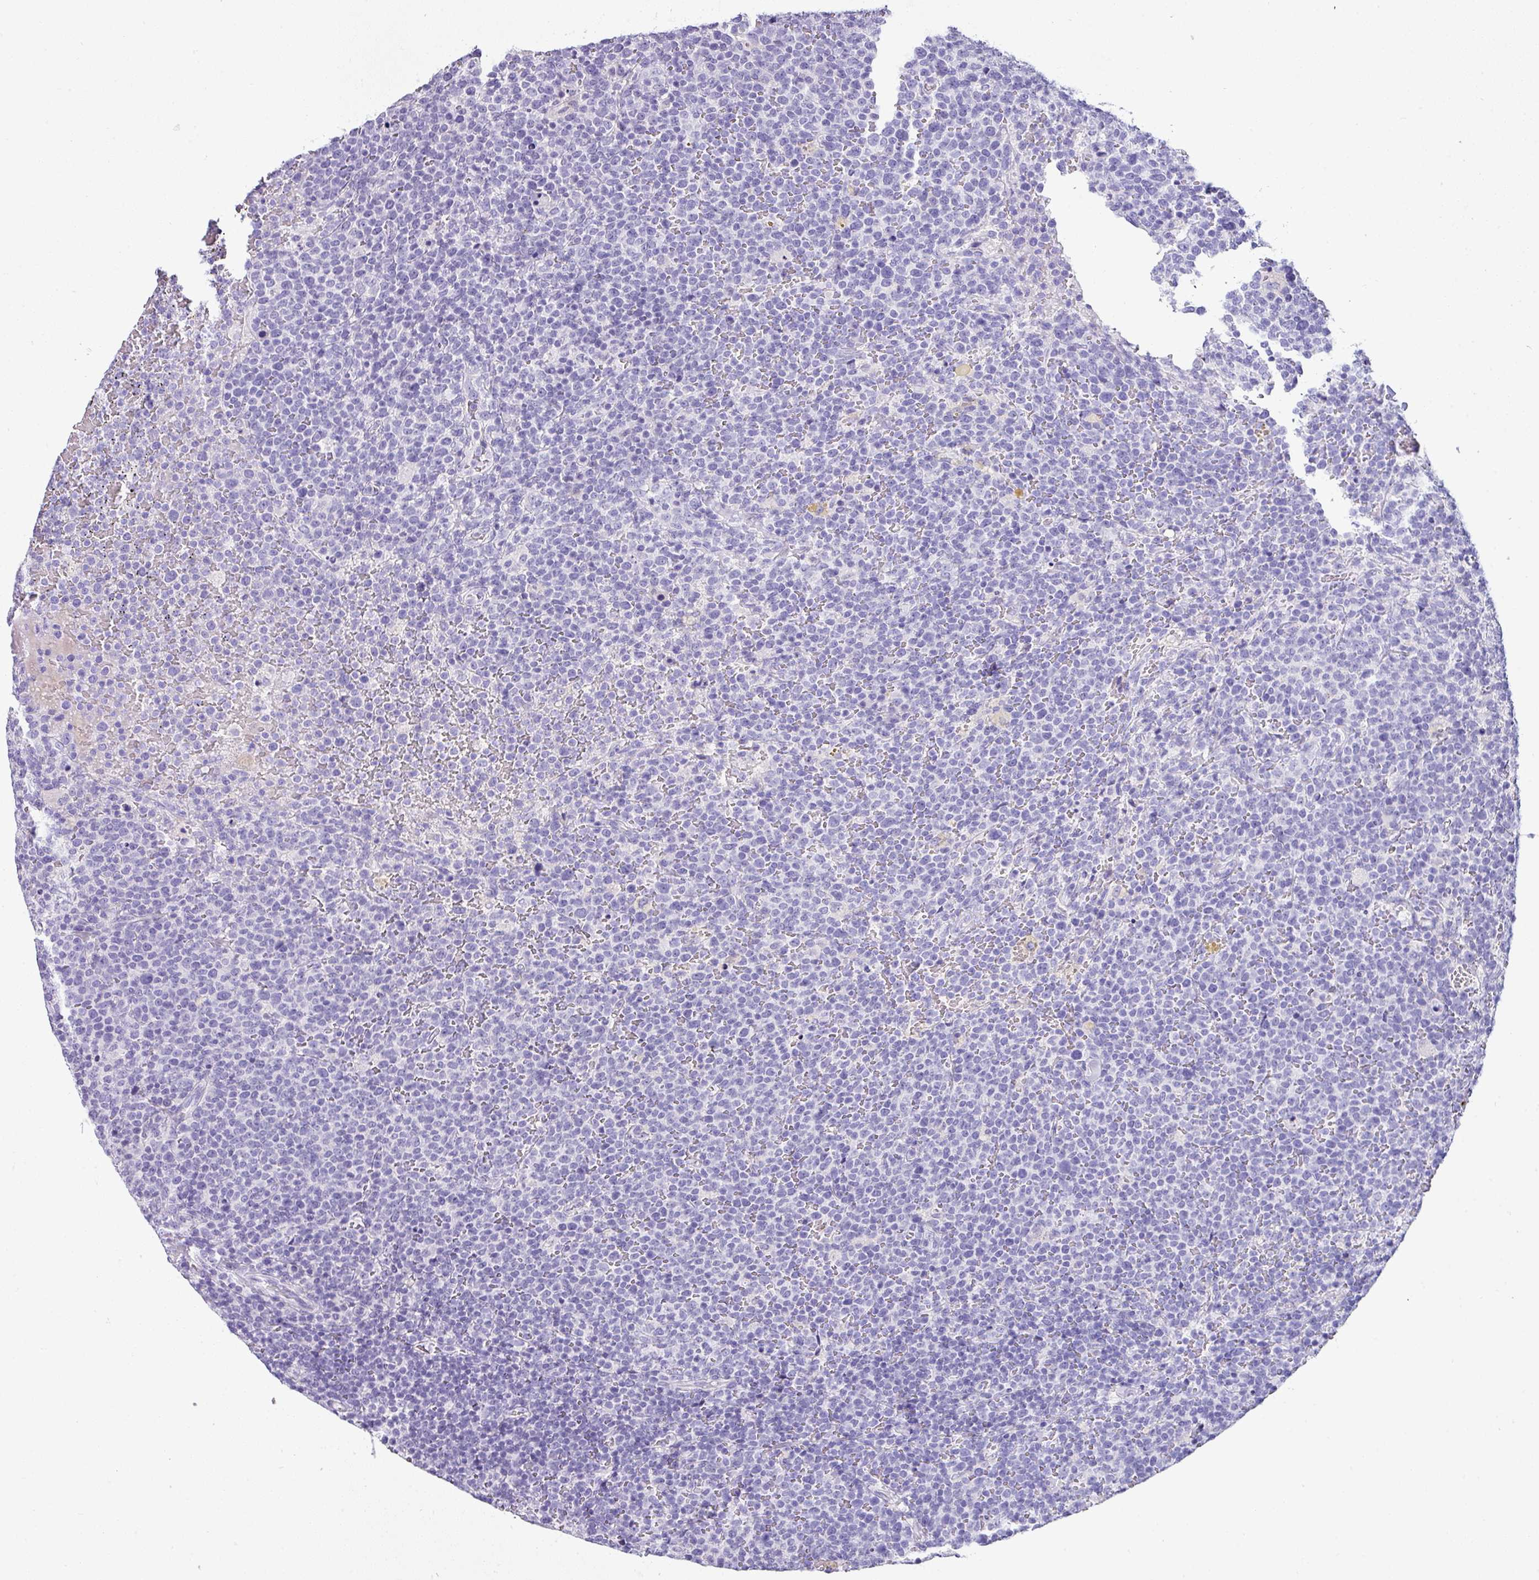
{"staining": {"intensity": "negative", "quantity": "none", "location": "none"}, "tissue": "lymphoma", "cell_type": "Tumor cells", "image_type": "cancer", "snomed": [{"axis": "morphology", "description": "Malignant lymphoma, non-Hodgkin's type, High grade"}, {"axis": "topography", "description": "Lymph node"}], "caption": "DAB (3,3'-diaminobenzidine) immunohistochemical staining of high-grade malignant lymphoma, non-Hodgkin's type exhibits no significant positivity in tumor cells. Brightfield microscopy of immunohistochemistry (IHC) stained with DAB (brown) and hematoxylin (blue), captured at high magnification.", "gene": "NAPSA", "patient": {"sex": "male", "age": 61}}